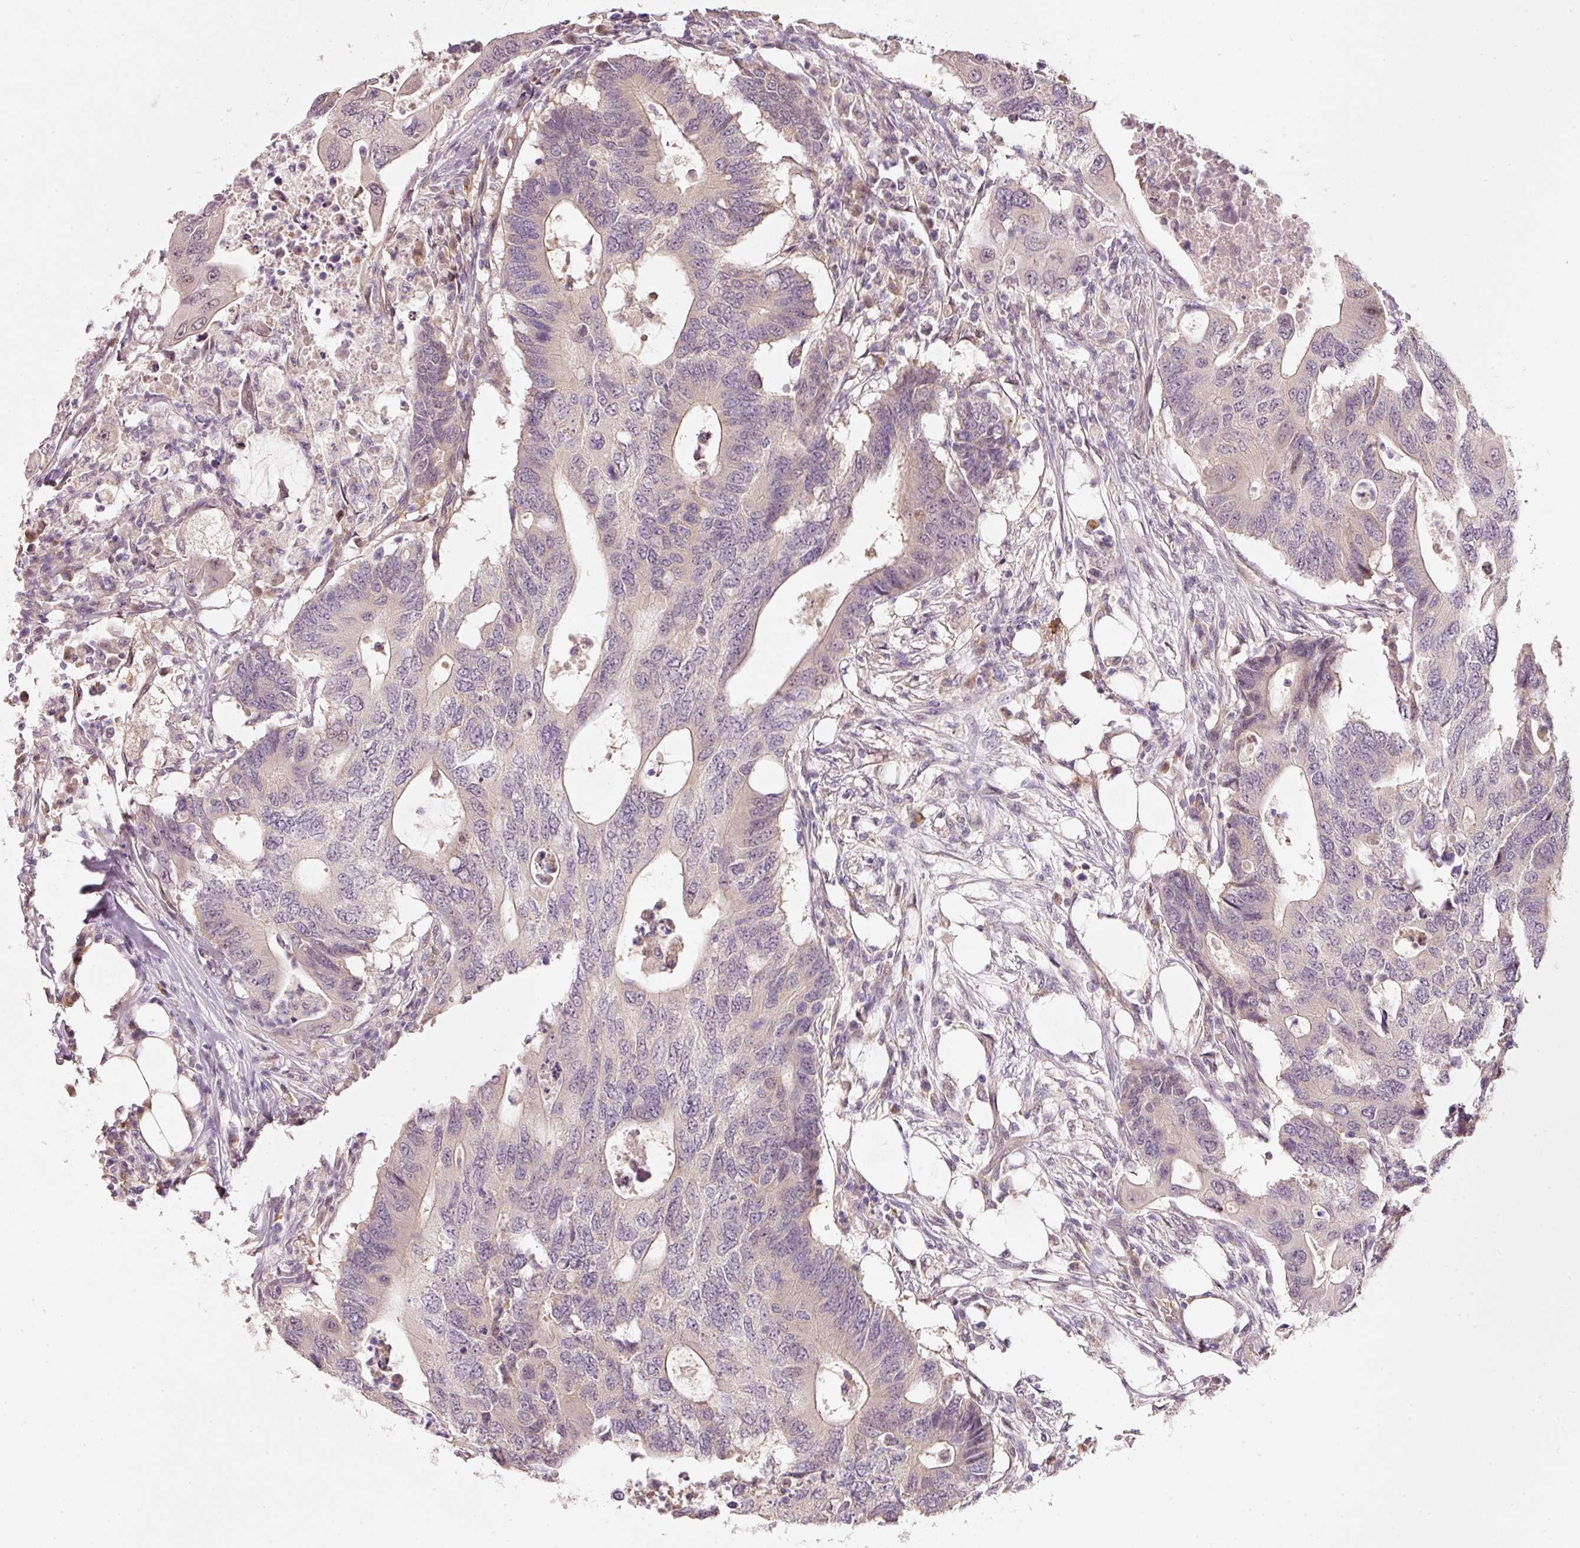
{"staining": {"intensity": "weak", "quantity": "<25%", "location": "cytoplasmic/membranous"}, "tissue": "colorectal cancer", "cell_type": "Tumor cells", "image_type": "cancer", "snomed": [{"axis": "morphology", "description": "Adenocarcinoma, NOS"}, {"axis": "topography", "description": "Colon"}], "caption": "Colorectal adenocarcinoma was stained to show a protein in brown. There is no significant staining in tumor cells.", "gene": "RGL2", "patient": {"sex": "male", "age": 71}}